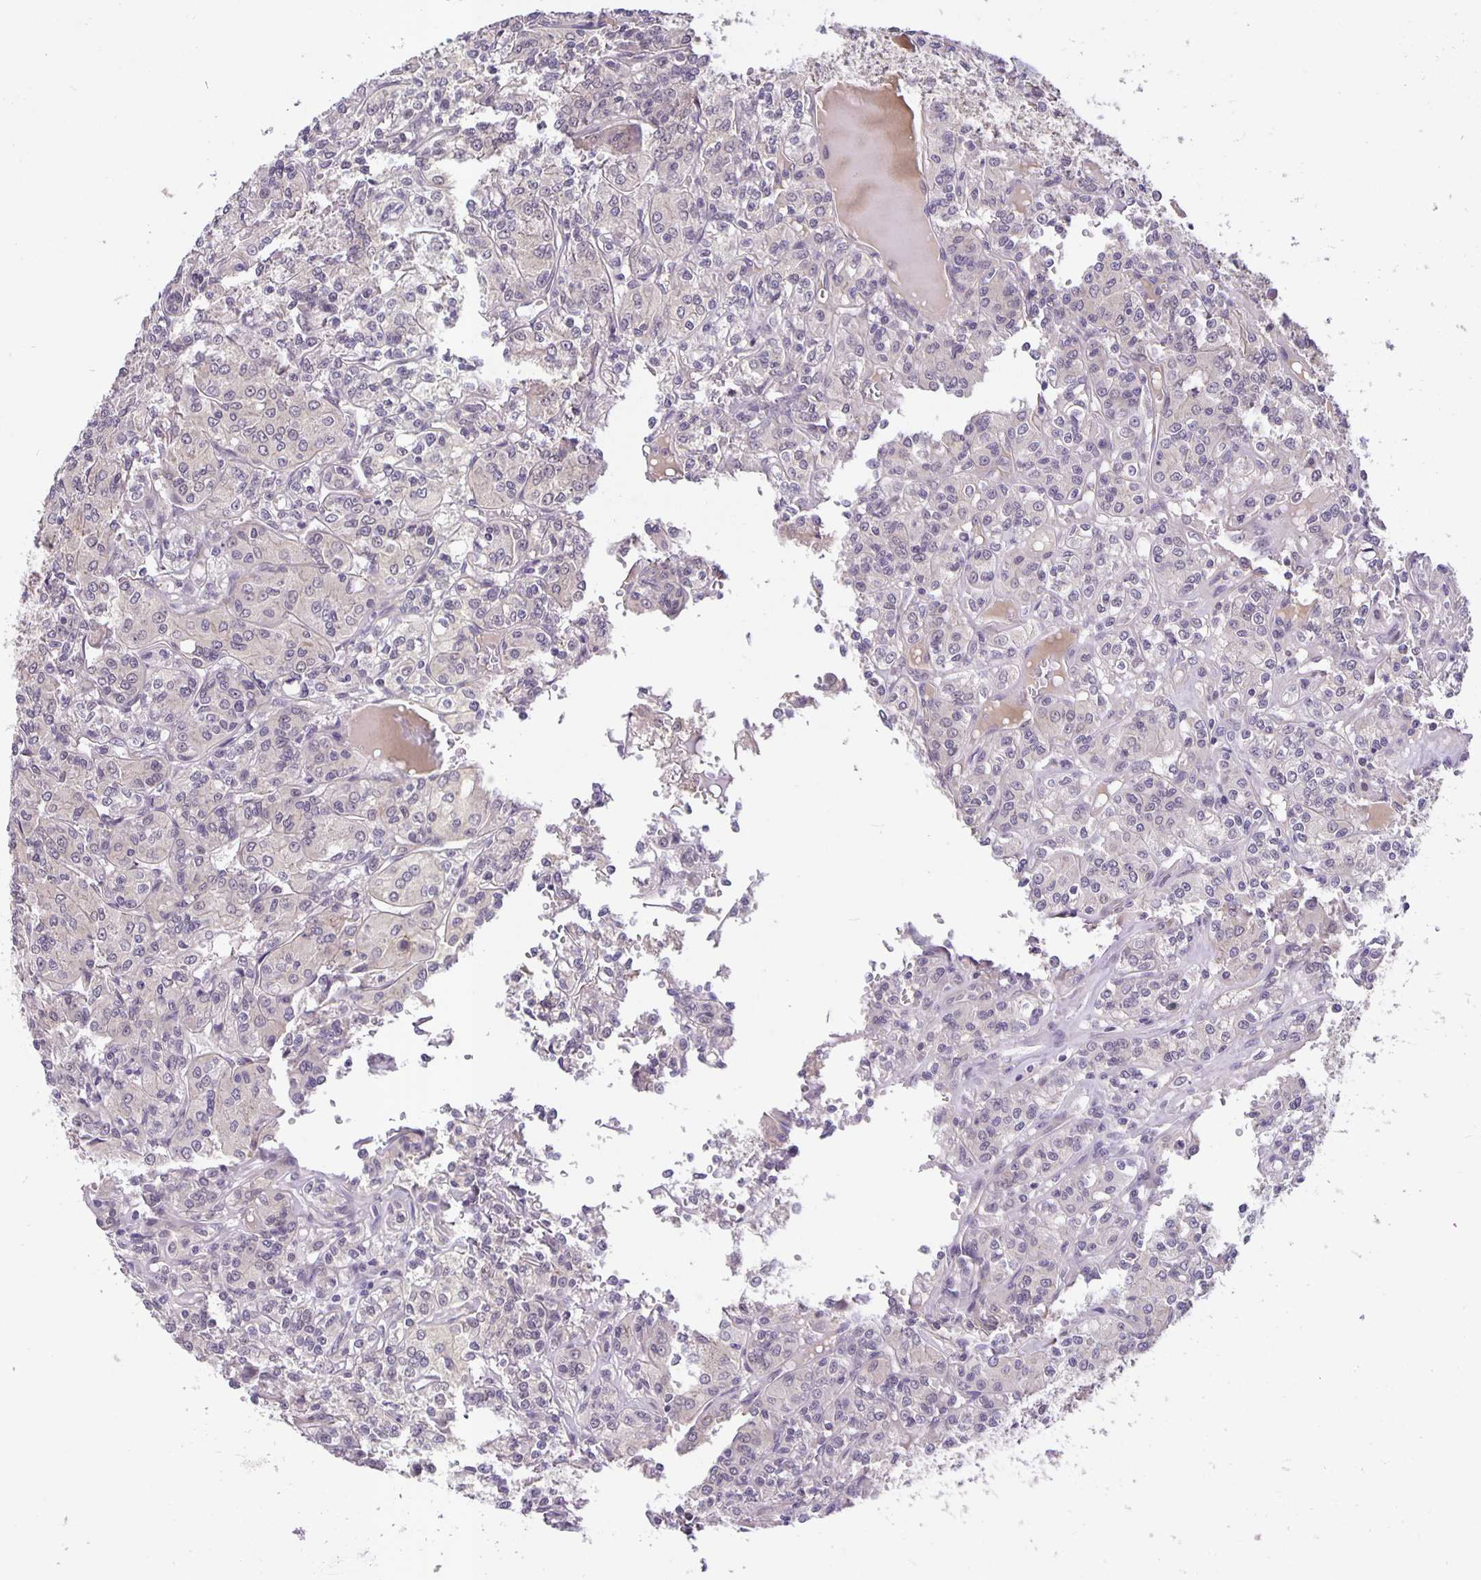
{"staining": {"intensity": "negative", "quantity": "none", "location": "none"}, "tissue": "renal cancer", "cell_type": "Tumor cells", "image_type": "cancer", "snomed": [{"axis": "morphology", "description": "Adenocarcinoma, NOS"}, {"axis": "topography", "description": "Kidney"}], "caption": "Renal adenocarcinoma stained for a protein using IHC demonstrates no staining tumor cells.", "gene": "ARVCF", "patient": {"sex": "male", "age": 36}}